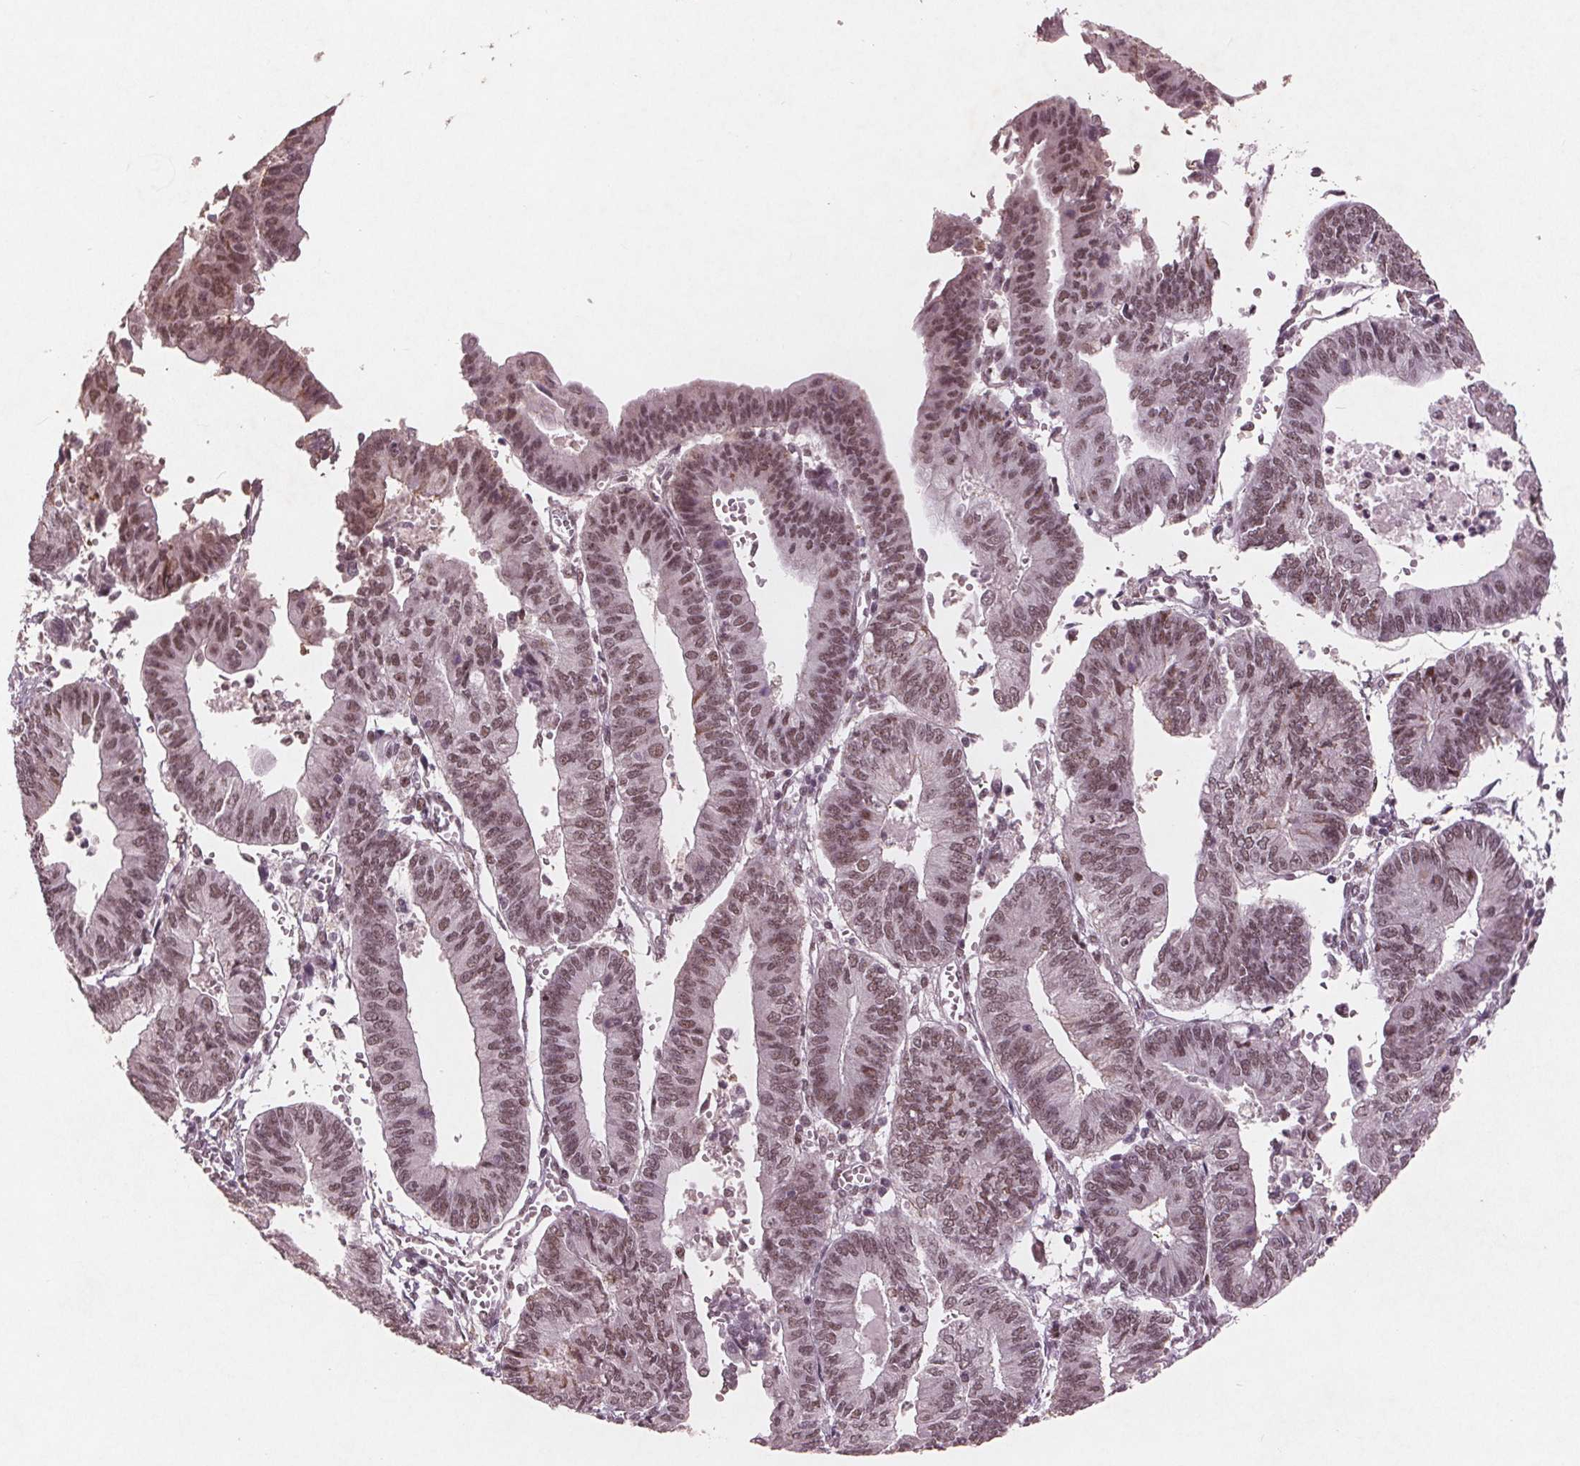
{"staining": {"intensity": "weak", "quantity": ">75%", "location": "nuclear"}, "tissue": "endometrial cancer", "cell_type": "Tumor cells", "image_type": "cancer", "snomed": [{"axis": "morphology", "description": "Adenocarcinoma, NOS"}, {"axis": "topography", "description": "Endometrium"}], "caption": "Endometrial adenocarcinoma stained for a protein exhibits weak nuclear positivity in tumor cells.", "gene": "RPS6KA2", "patient": {"sex": "female", "age": 65}}